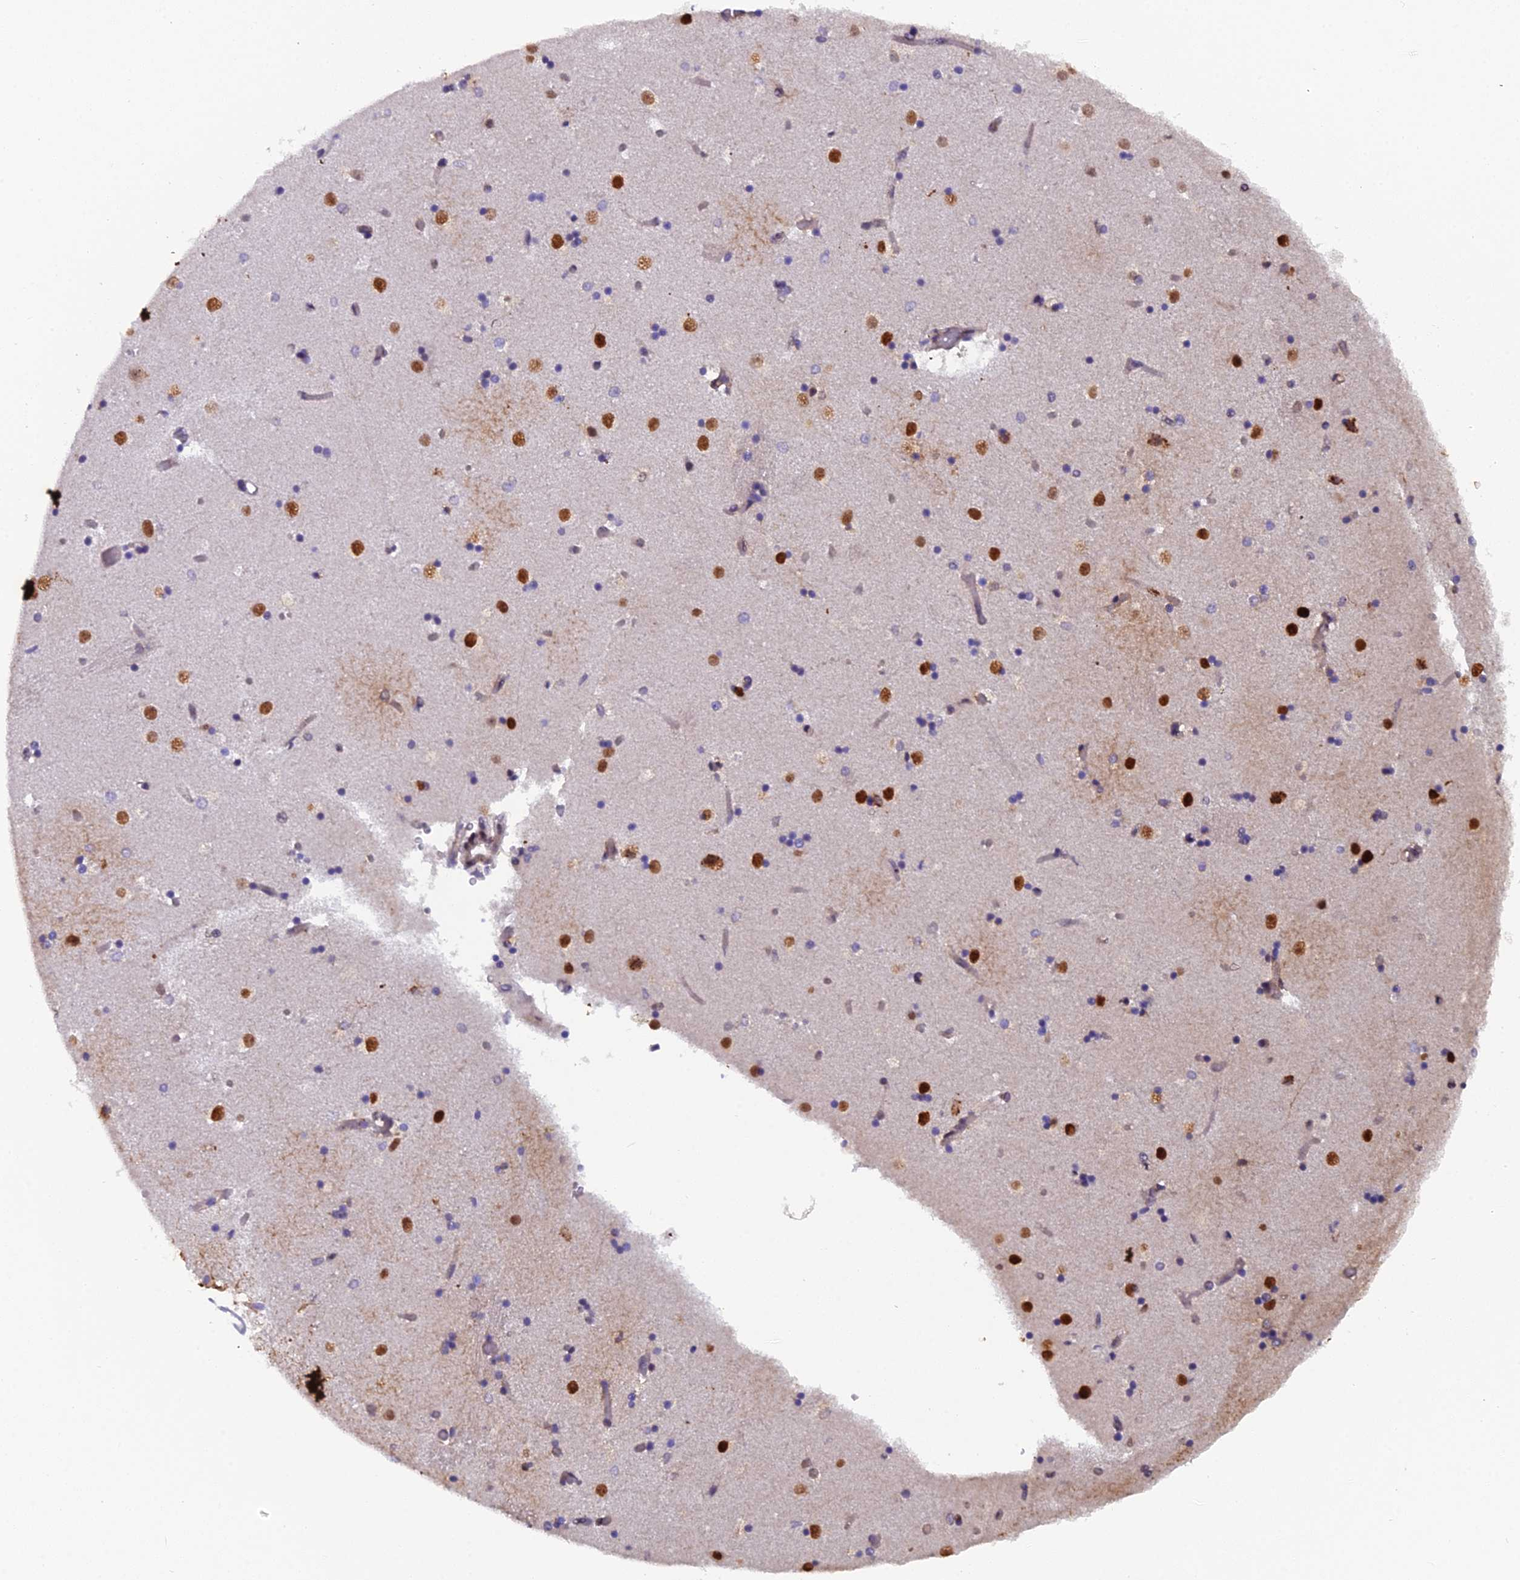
{"staining": {"intensity": "negative", "quantity": "none", "location": "none"}, "tissue": "caudate", "cell_type": "Glial cells", "image_type": "normal", "snomed": [{"axis": "morphology", "description": "Normal tissue, NOS"}, {"axis": "topography", "description": "Lateral ventricle wall"}], "caption": "DAB immunohistochemical staining of normal human caudate exhibits no significant positivity in glial cells. (Immunohistochemistry (ihc), brightfield microscopy, high magnification).", "gene": "XKR9", "patient": {"sex": "female", "age": 52}}